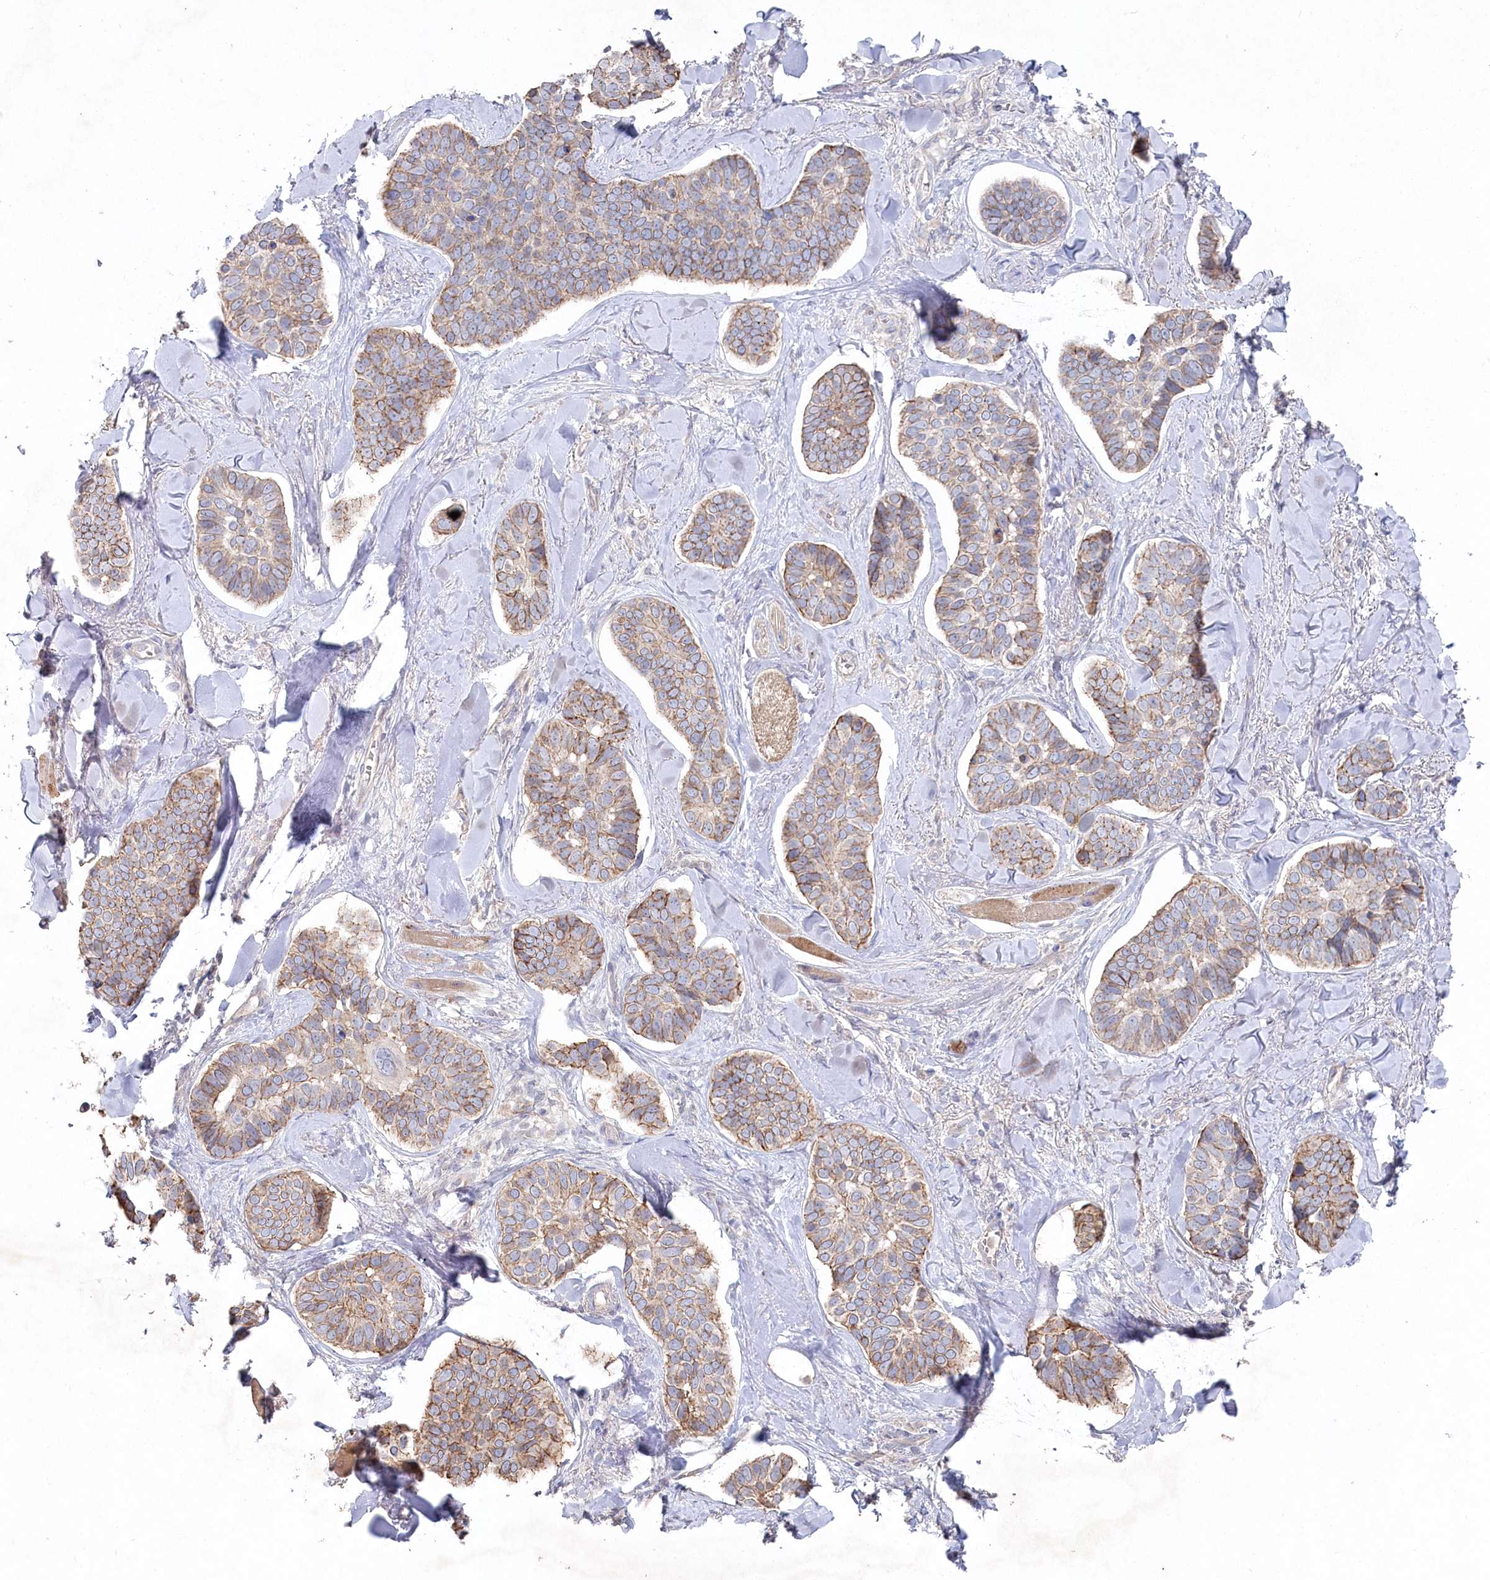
{"staining": {"intensity": "moderate", "quantity": "25%-75%", "location": "cytoplasmic/membranous"}, "tissue": "skin cancer", "cell_type": "Tumor cells", "image_type": "cancer", "snomed": [{"axis": "morphology", "description": "Basal cell carcinoma"}, {"axis": "topography", "description": "Skin"}], "caption": "Immunohistochemistry of skin basal cell carcinoma displays medium levels of moderate cytoplasmic/membranous expression in approximately 25%-75% of tumor cells.", "gene": "TGFBRAP1", "patient": {"sex": "male", "age": 62}}